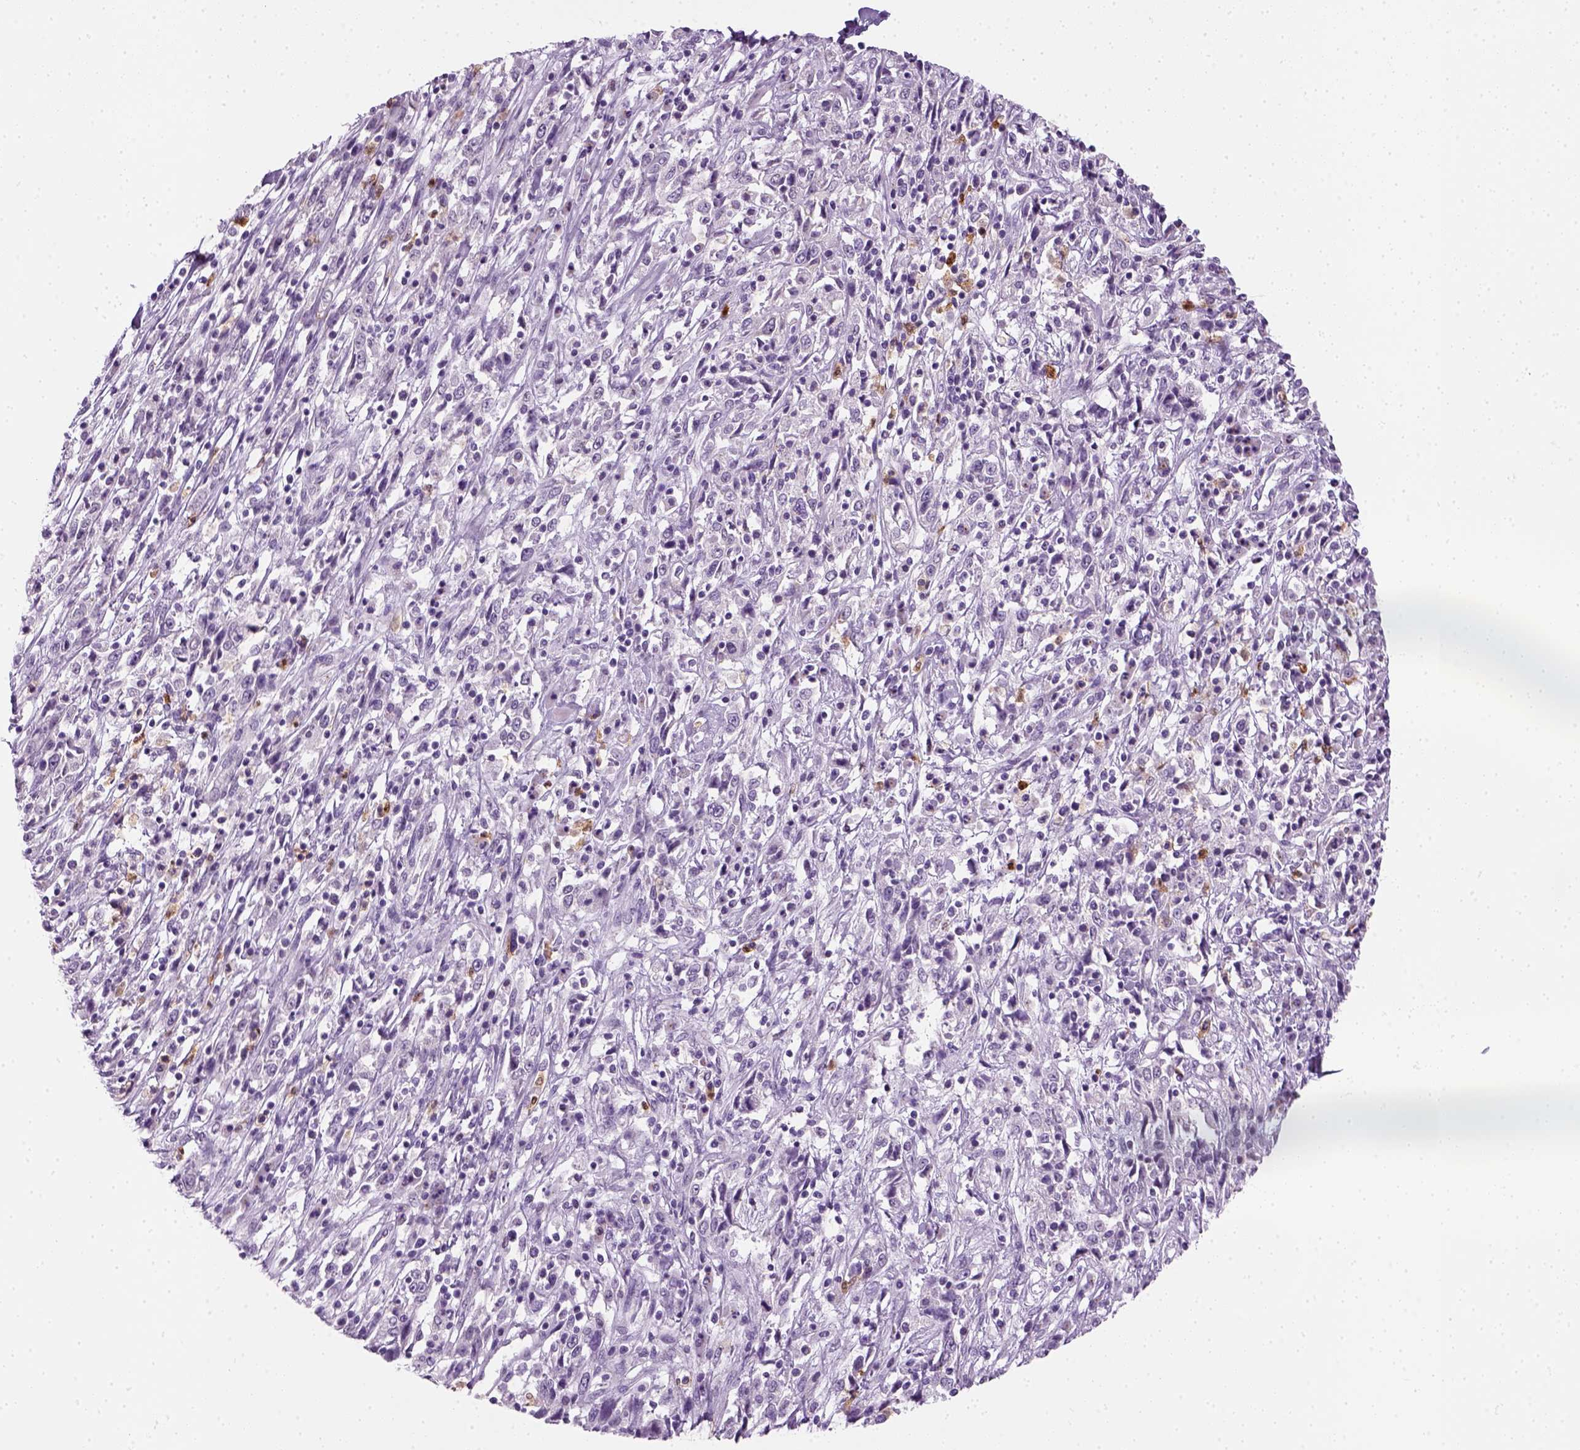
{"staining": {"intensity": "negative", "quantity": "none", "location": "none"}, "tissue": "cervical cancer", "cell_type": "Tumor cells", "image_type": "cancer", "snomed": [{"axis": "morphology", "description": "Adenocarcinoma, NOS"}, {"axis": "topography", "description": "Cervix"}], "caption": "An IHC histopathology image of cervical cancer (adenocarcinoma) is shown. There is no staining in tumor cells of cervical cancer (adenocarcinoma).", "gene": "IL4", "patient": {"sex": "female", "age": 40}}